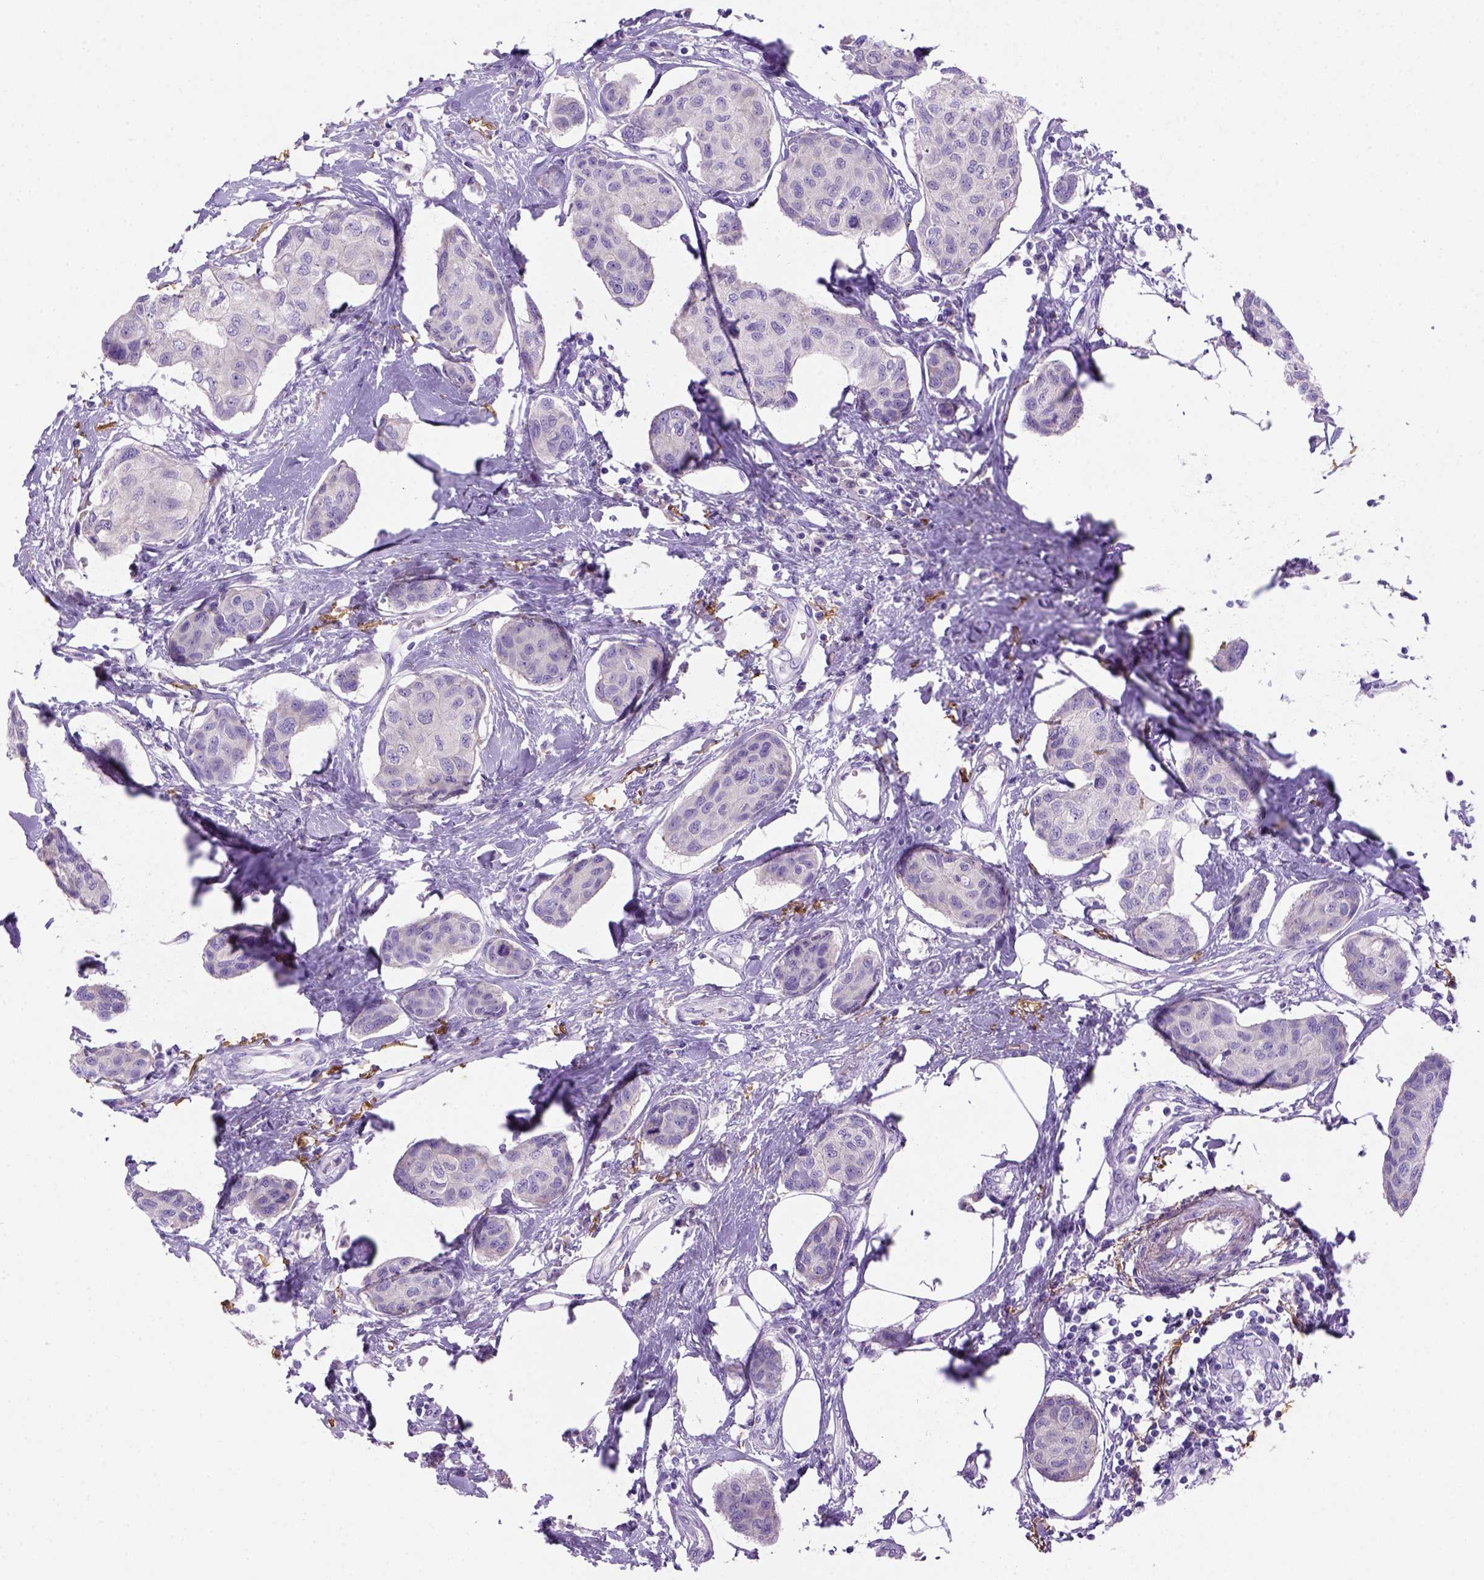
{"staining": {"intensity": "negative", "quantity": "none", "location": "none"}, "tissue": "breast cancer", "cell_type": "Tumor cells", "image_type": "cancer", "snomed": [{"axis": "morphology", "description": "Duct carcinoma"}, {"axis": "topography", "description": "Breast"}], "caption": "Immunohistochemistry (IHC) micrograph of neoplastic tissue: infiltrating ductal carcinoma (breast) stained with DAB (3,3'-diaminobenzidine) demonstrates no significant protein positivity in tumor cells. (DAB (3,3'-diaminobenzidine) immunohistochemistry (IHC) with hematoxylin counter stain).", "gene": "SIRPD", "patient": {"sex": "female", "age": 80}}